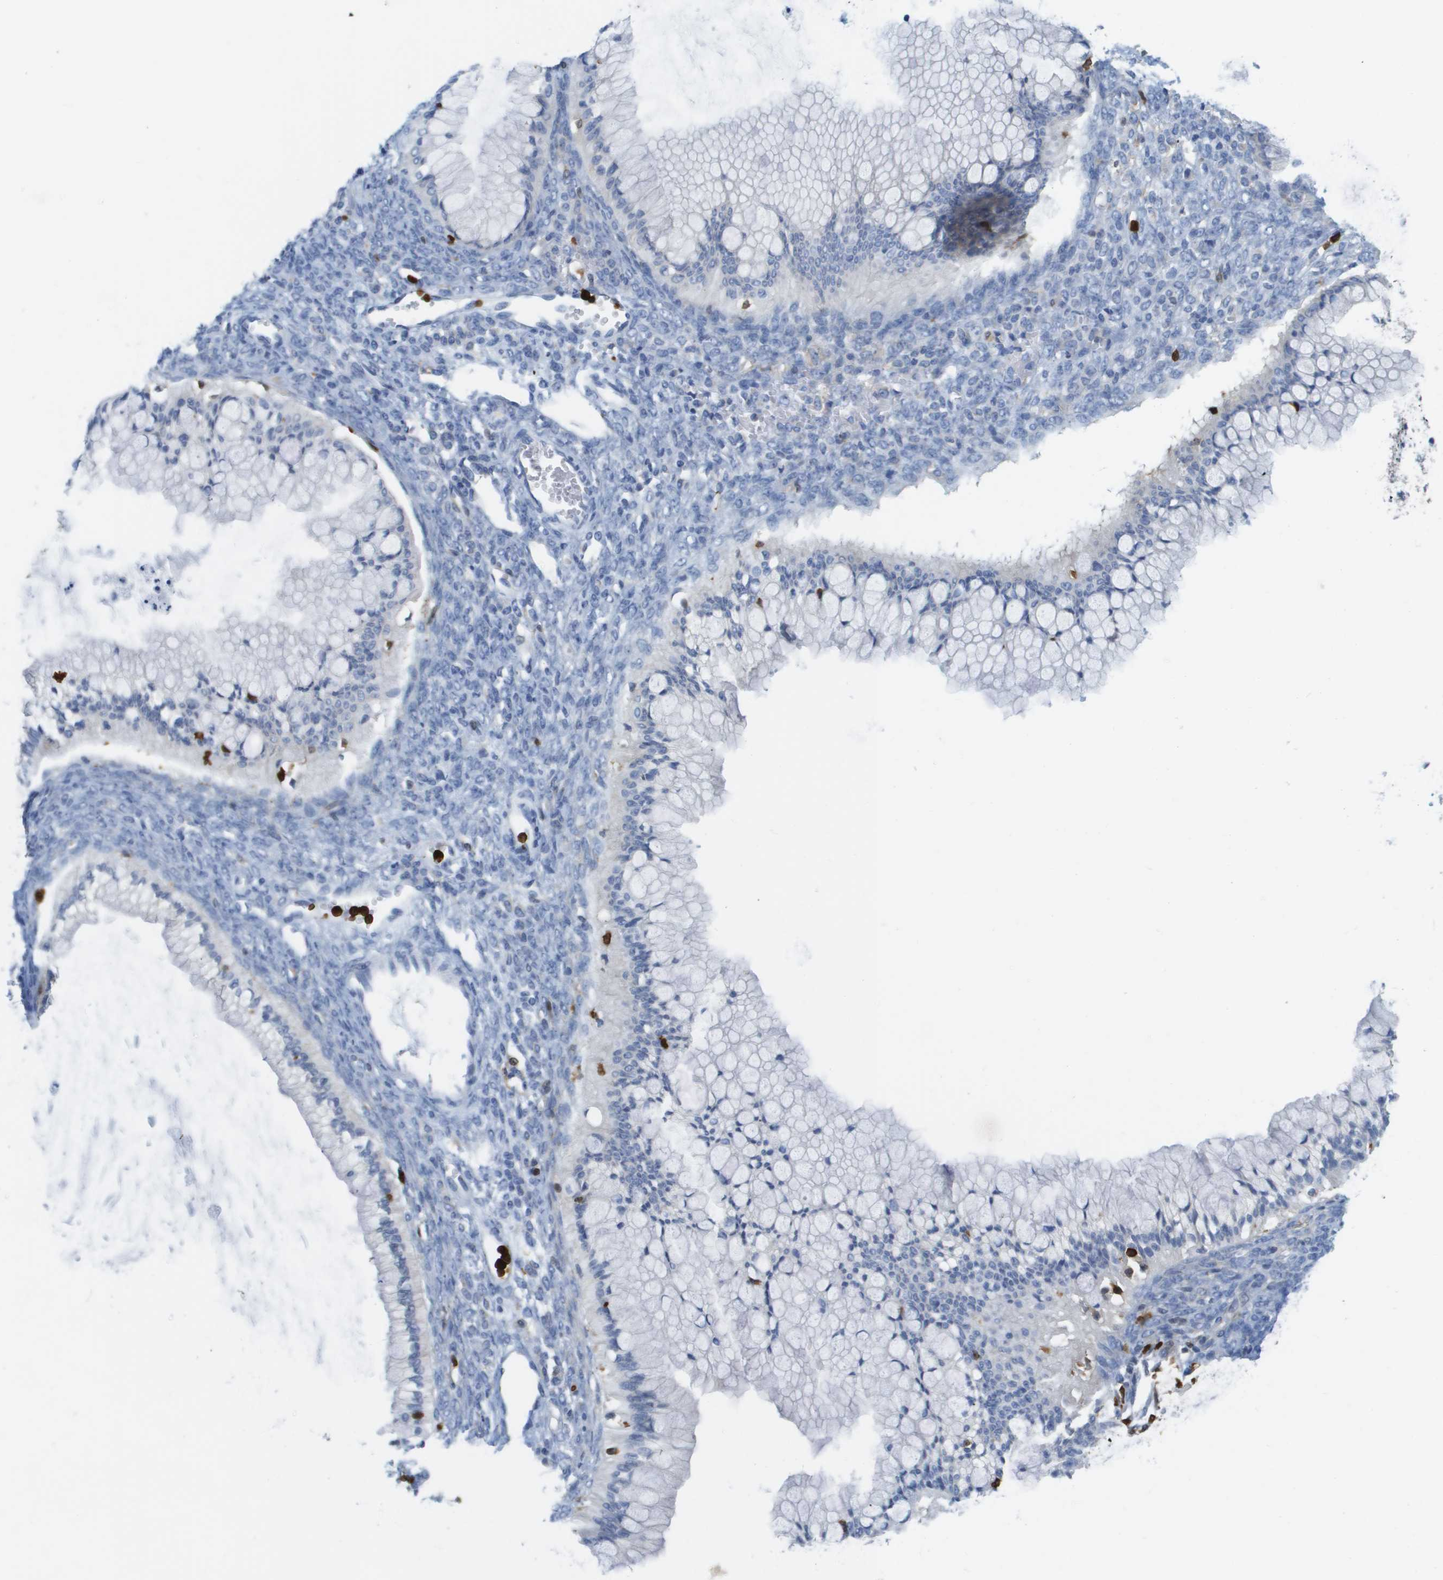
{"staining": {"intensity": "negative", "quantity": "none", "location": "none"}, "tissue": "ovarian cancer", "cell_type": "Tumor cells", "image_type": "cancer", "snomed": [{"axis": "morphology", "description": "Cystadenocarcinoma, mucinous, NOS"}, {"axis": "topography", "description": "Ovary"}], "caption": "Human ovarian cancer stained for a protein using IHC reveals no staining in tumor cells.", "gene": "DOCK5", "patient": {"sex": "female", "age": 57}}